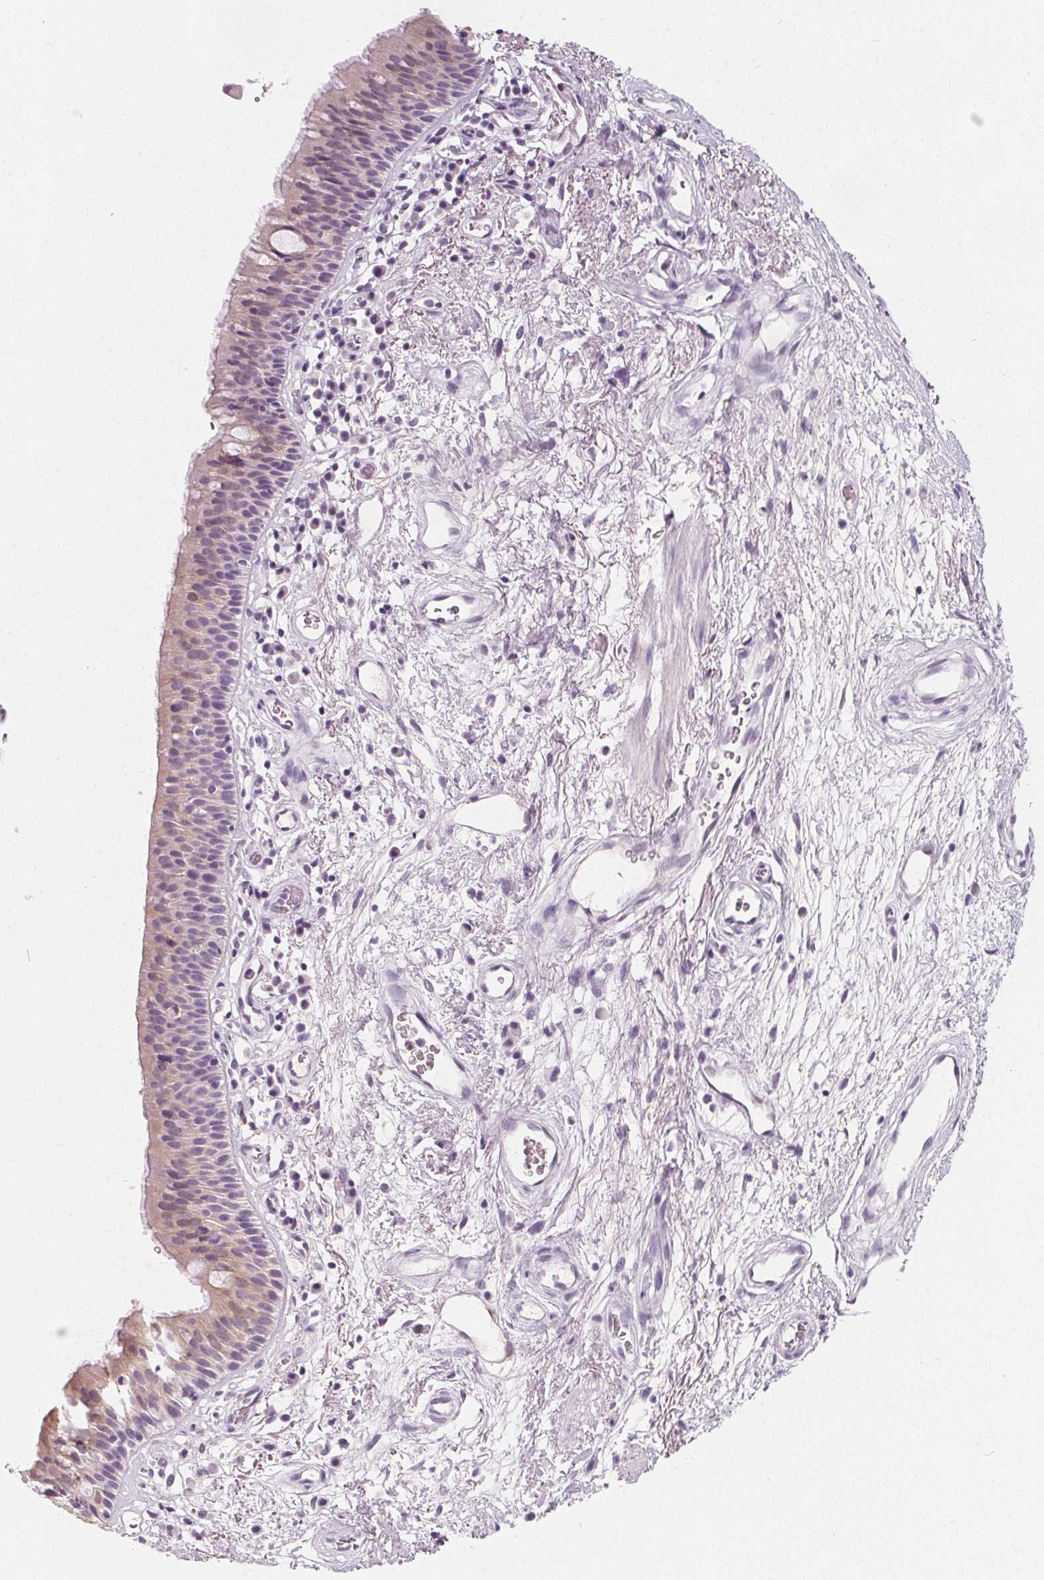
{"staining": {"intensity": "weak", "quantity": ">75%", "location": "cytoplasmic/membranous"}, "tissue": "bronchus", "cell_type": "Respiratory epithelial cells", "image_type": "normal", "snomed": [{"axis": "morphology", "description": "Normal tissue, NOS"}, {"axis": "topography", "description": "Cartilage tissue"}, {"axis": "topography", "description": "Bronchus"}], "caption": "Brown immunohistochemical staining in normal human bronchus shows weak cytoplasmic/membranous expression in approximately >75% of respiratory epithelial cells.", "gene": "UGP2", "patient": {"sex": "male", "age": 58}}